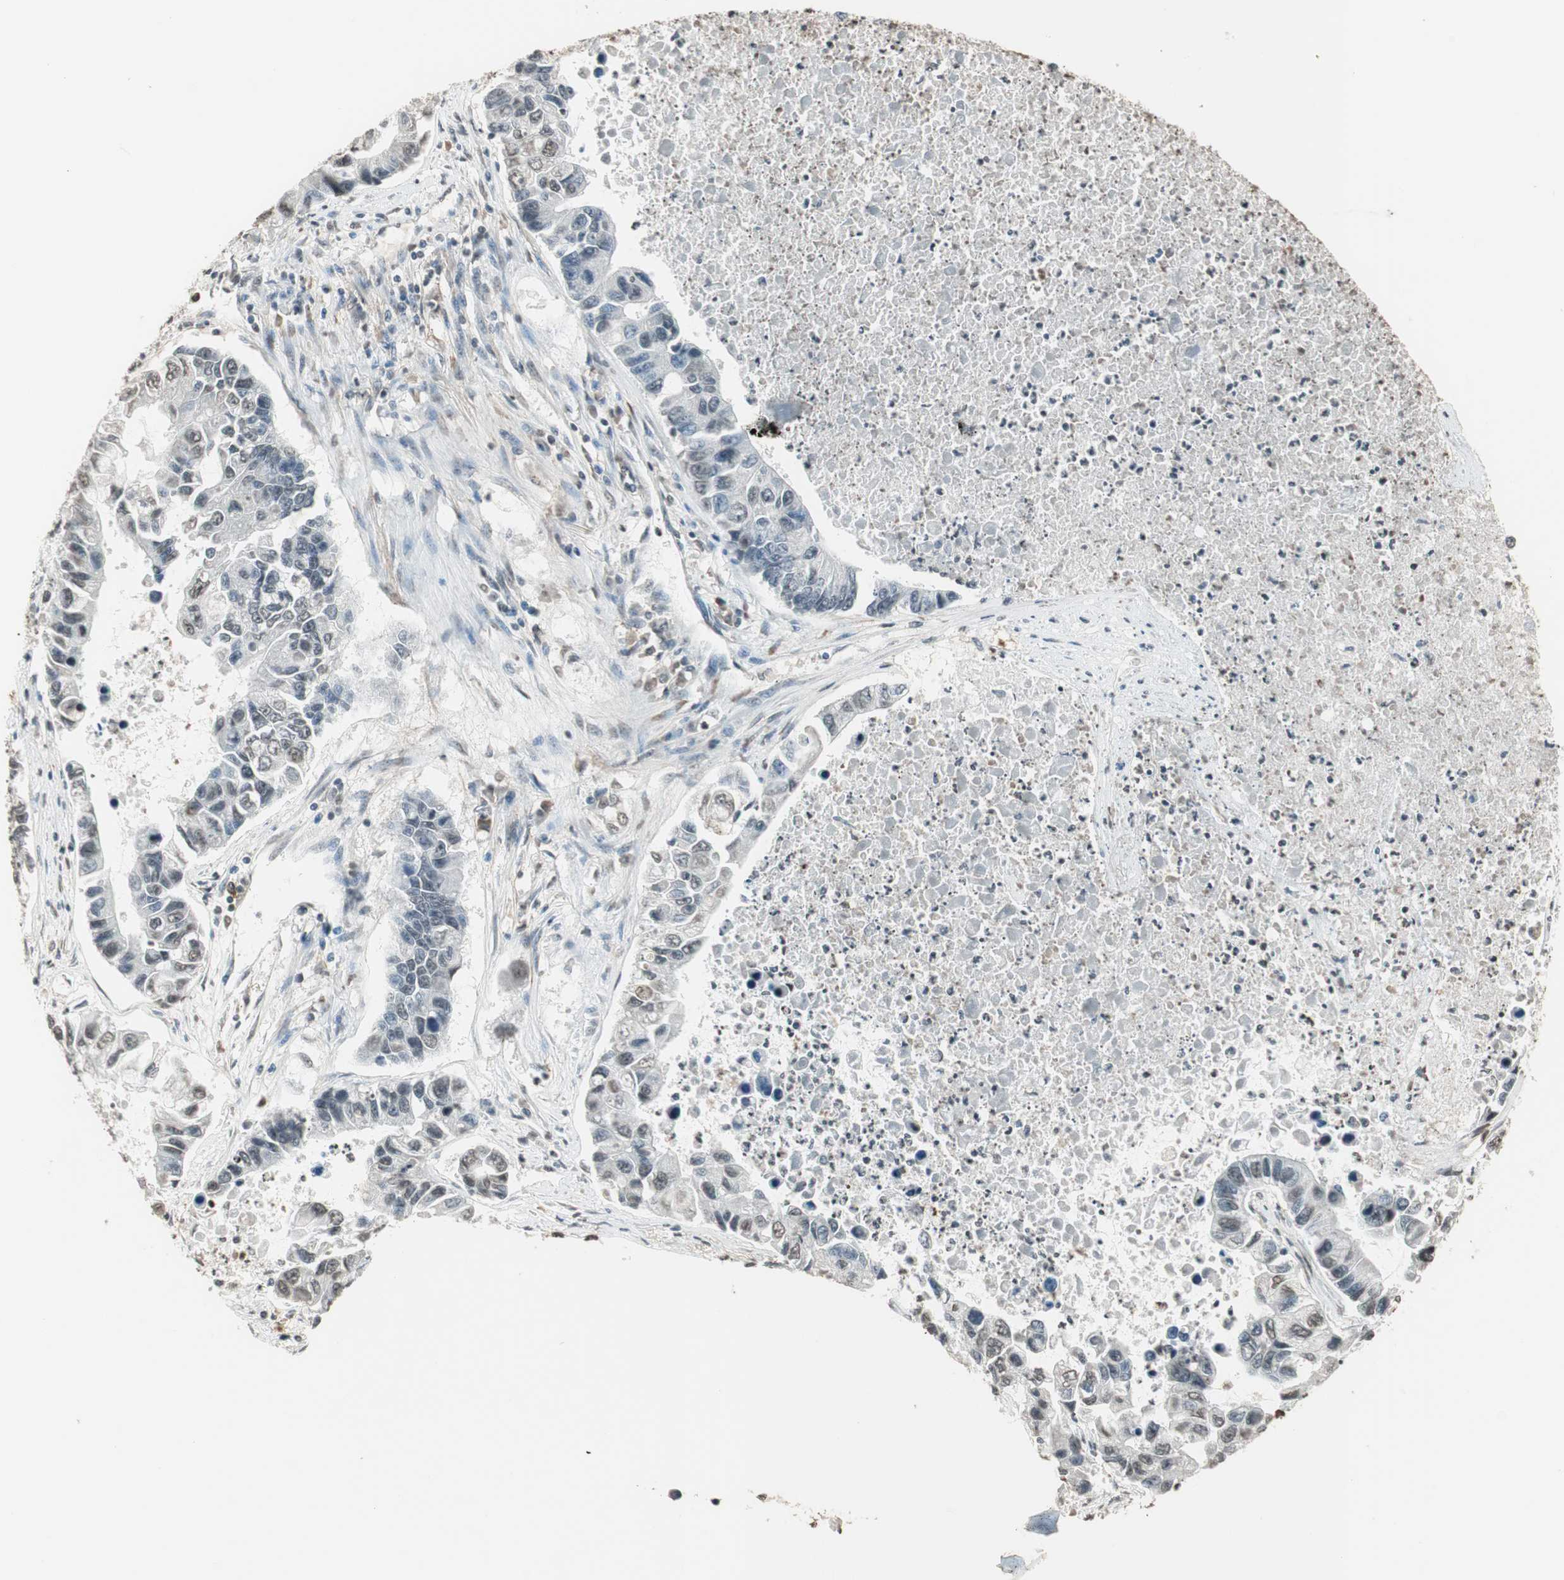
{"staining": {"intensity": "weak", "quantity": "25%-75%", "location": "nuclear"}, "tissue": "lung cancer", "cell_type": "Tumor cells", "image_type": "cancer", "snomed": [{"axis": "morphology", "description": "Adenocarcinoma, NOS"}, {"axis": "topography", "description": "Lung"}], "caption": "About 25%-75% of tumor cells in lung adenocarcinoma display weak nuclear protein staining as visualized by brown immunohistochemical staining.", "gene": "PRELID1", "patient": {"sex": "female", "age": 51}}